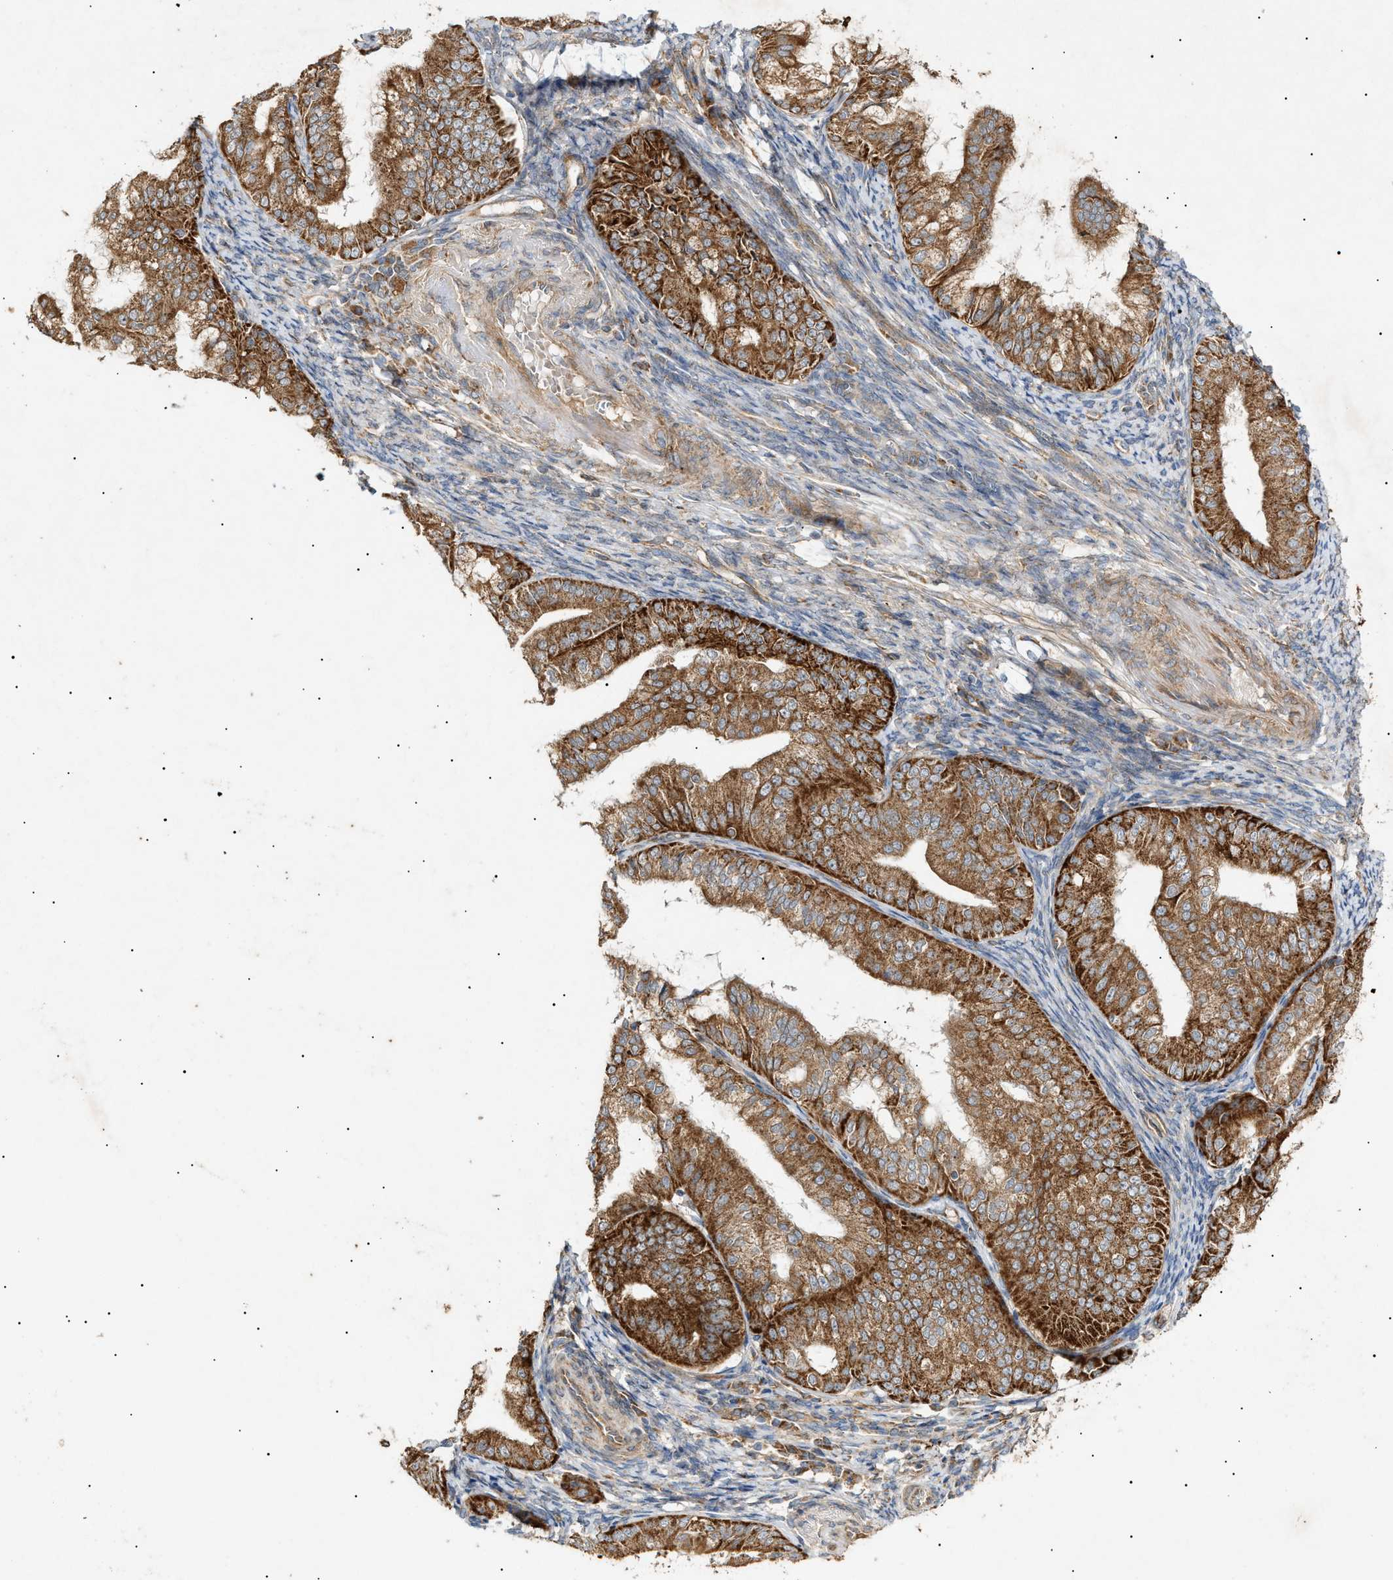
{"staining": {"intensity": "strong", "quantity": ">75%", "location": "cytoplasmic/membranous"}, "tissue": "endometrial cancer", "cell_type": "Tumor cells", "image_type": "cancer", "snomed": [{"axis": "morphology", "description": "Adenocarcinoma, NOS"}, {"axis": "topography", "description": "Endometrium"}], "caption": "Strong cytoplasmic/membranous staining is present in about >75% of tumor cells in endometrial adenocarcinoma. (IHC, brightfield microscopy, high magnification).", "gene": "MTCH1", "patient": {"sex": "female", "age": 63}}